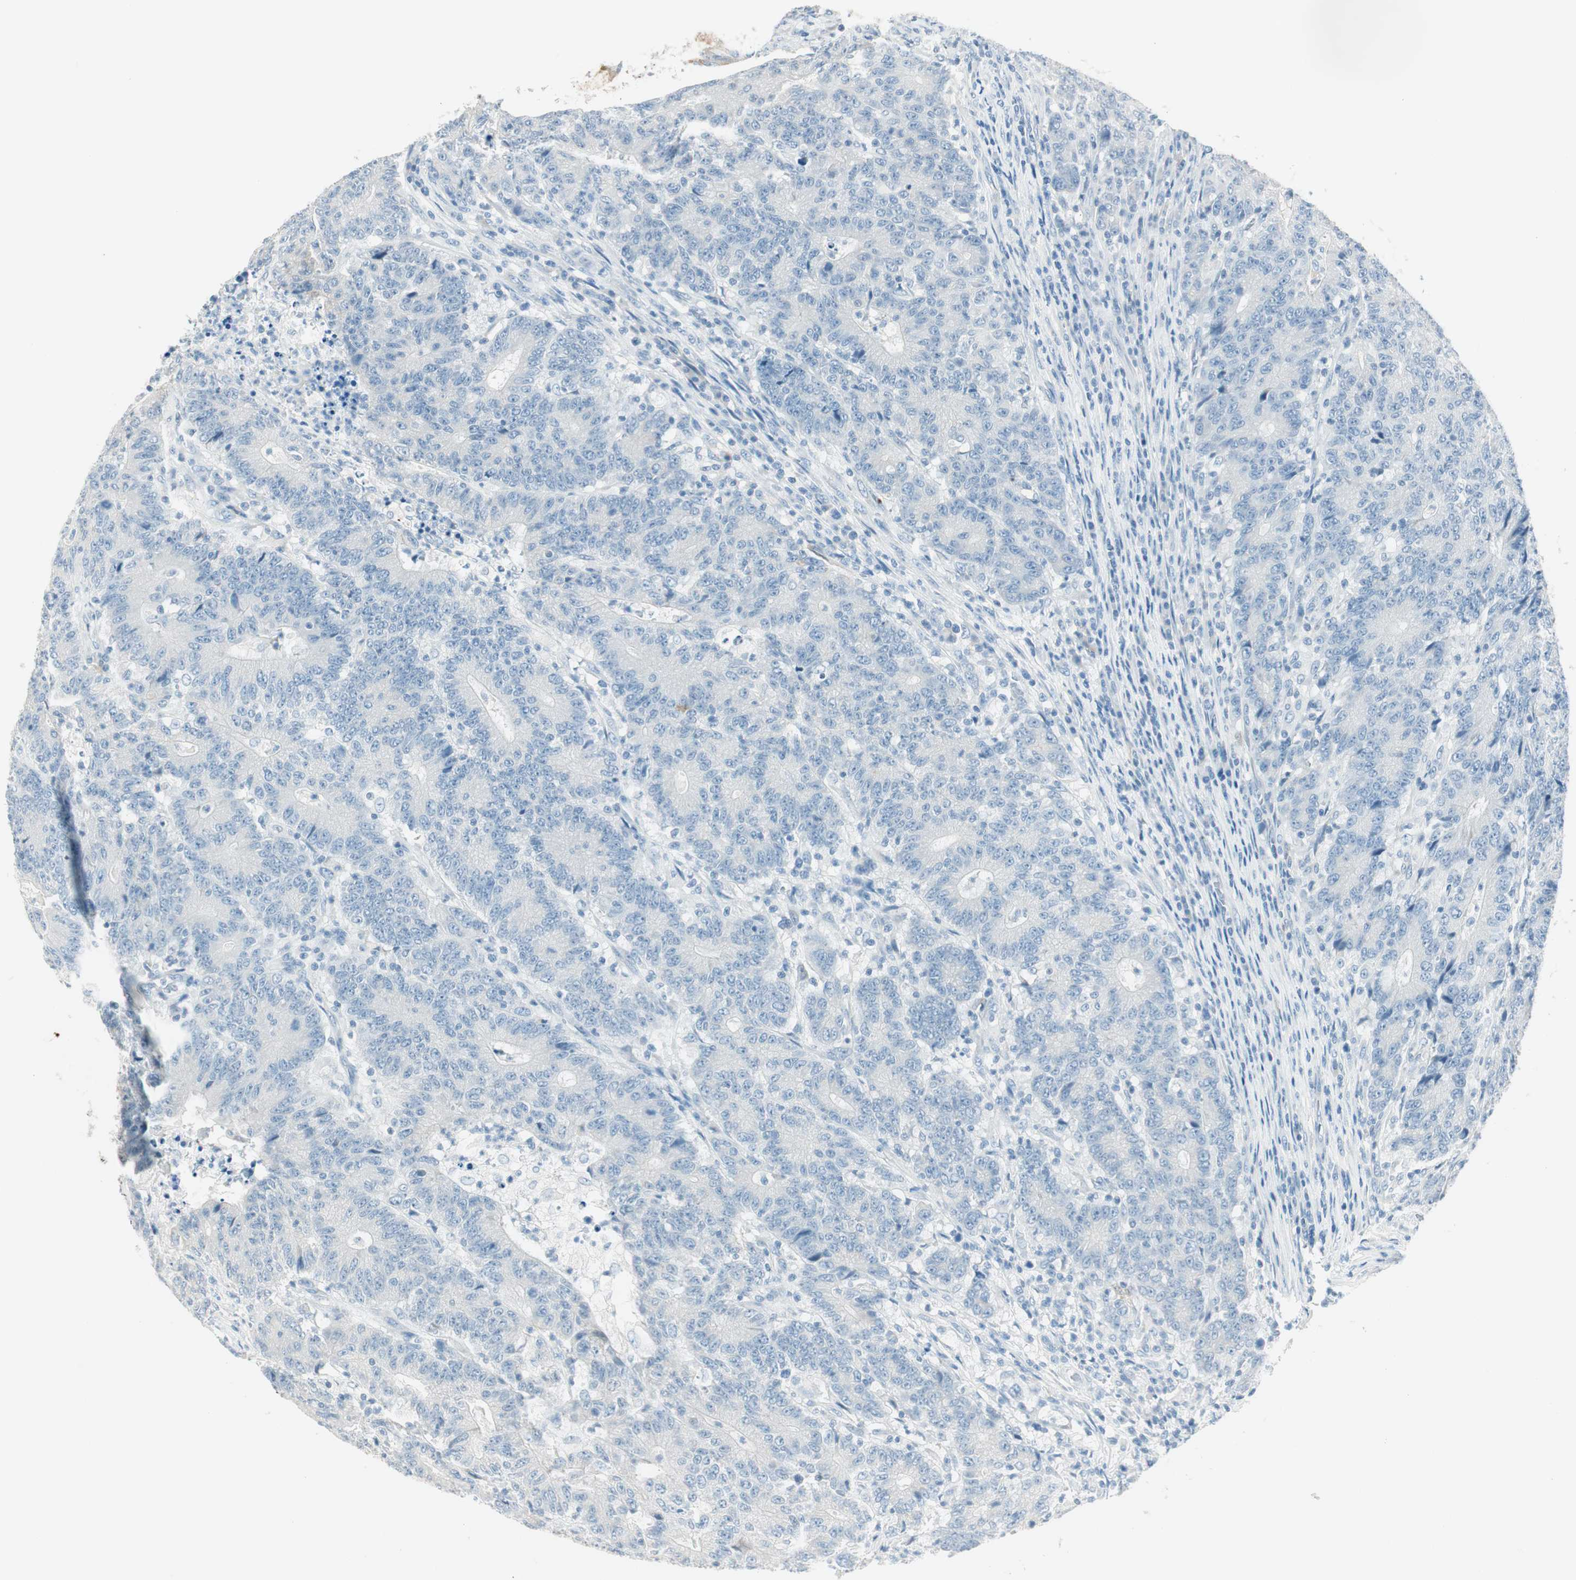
{"staining": {"intensity": "negative", "quantity": "none", "location": "none"}, "tissue": "colorectal cancer", "cell_type": "Tumor cells", "image_type": "cancer", "snomed": [{"axis": "morphology", "description": "Normal tissue, NOS"}, {"axis": "morphology", "description": "Adenocarcinoma, NOS"}, {"axis": "topography", "description": "Colon"}], "caption": "Immunohistochemical staining of human colorectal adenocarcinoma reveals no significant staining in tumor cells.", "gene": "GNAO1", "patient": {"sex": "female", "age": 75}}